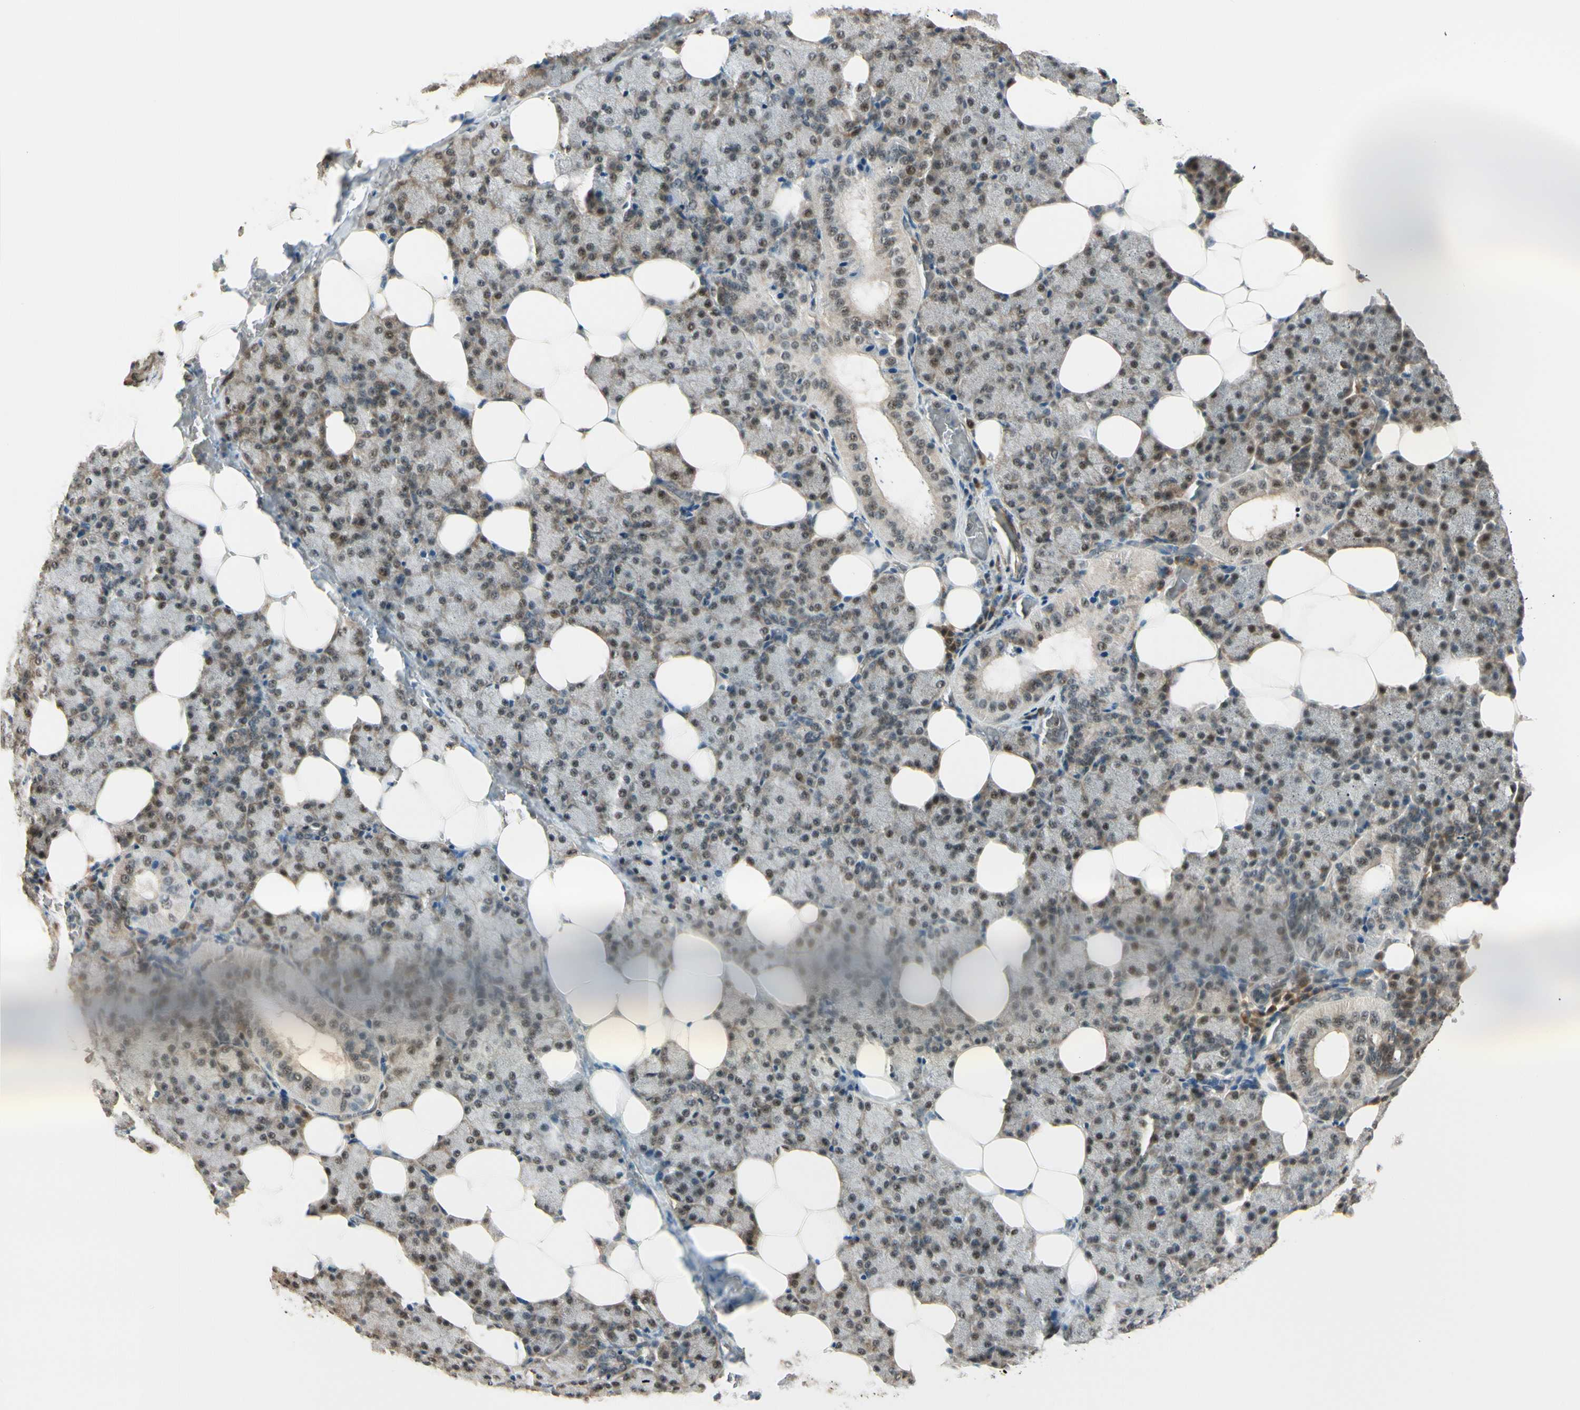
{"staining": {"intensity": "moderate", "quantity": "25%-75%", "location": "cytoplasmic/membranous,nuclear"}, "tissue": "salivary gland", "cell_type": "Glandular cells", "image_type": "normal", "snomed": [{"axis": "morphology", "description": "Normal tissue, NOS"}, {"axis": "topography", "description": "Lymph node"}, {"axis": "topography", "description": "Salivary gland"}], "caption": "Protein staining shows moderate cytoplasmic/membranous,nuclear expression in approximately 25%-75% of glandular cells in unremarkable salivary gland. (DAB (3,3'-diaminobenzidine) = brown stain, brightfield microscopy at high magnification).", "gene": "MCPH1", "patient": {"sex": "male", "age": 8}}